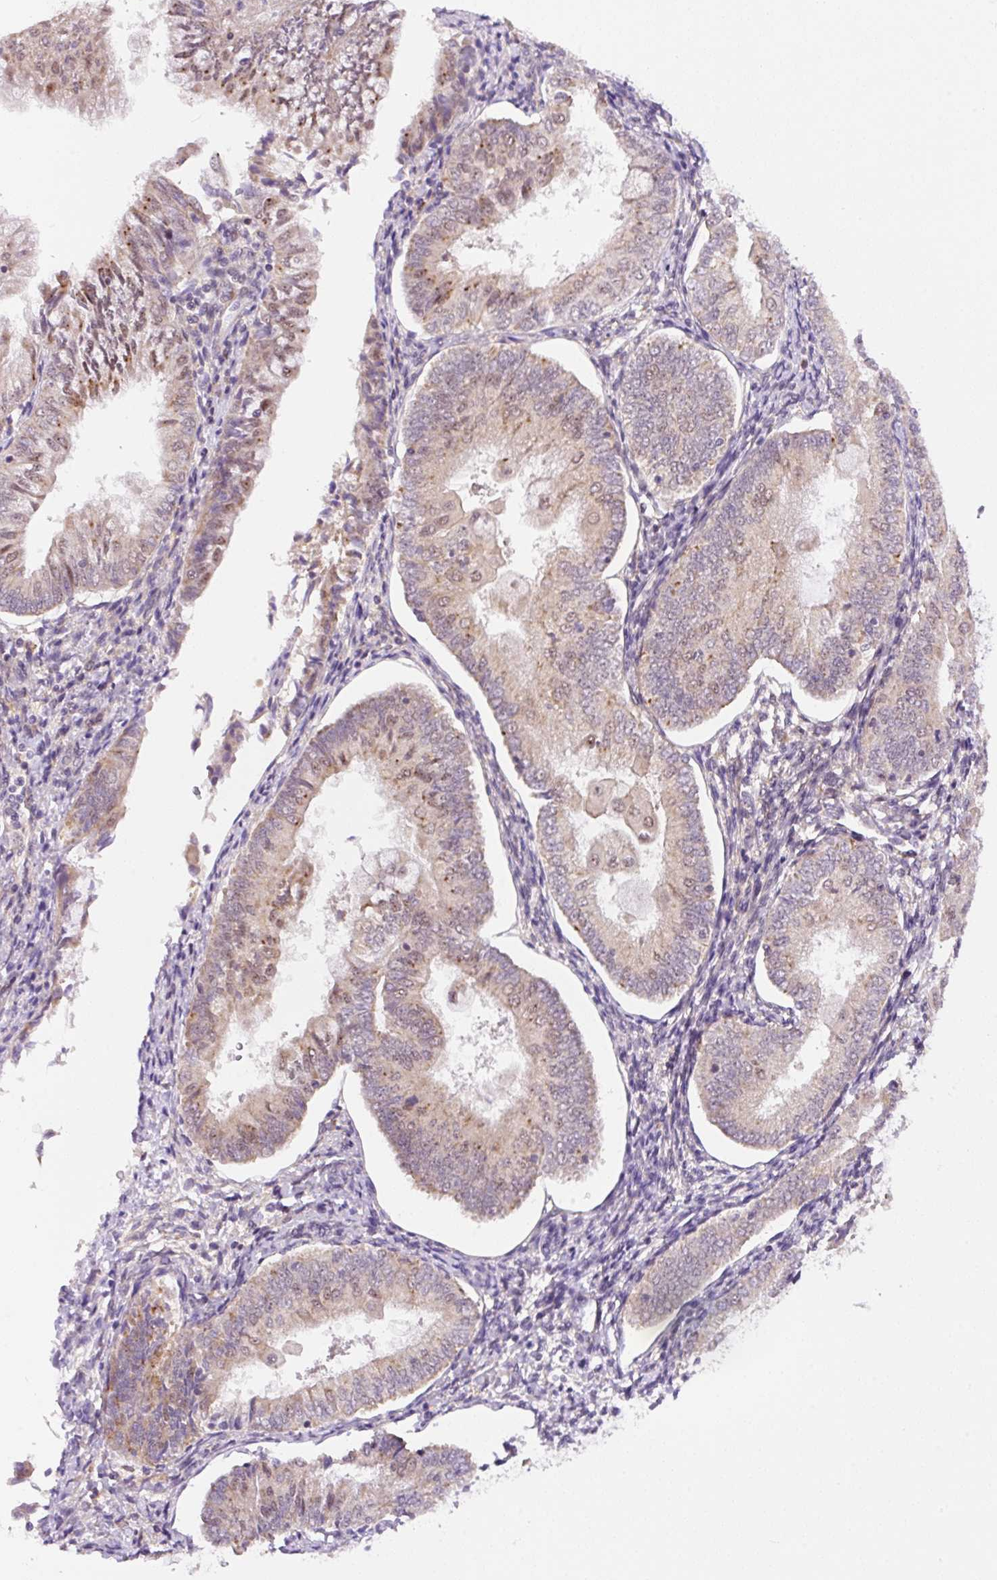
{"staining": {"intensity": "moderate", "quantity": ">75%", "location": "cytoplasmic/membranous,nuclear"}, "tissue": "endometrial cancer", "cell_type": "Tumor cells", "image_type": "cancer", "snomed": [{"axis": "morphology", "description": "Adenocarcinoma, NOS"}, {"axis": "topography", "description": "Endometrium"}], "caption": "High-magnification brightfield microscopy of endometrial adenocarcinoma stained with DAB (3,3'-diaminobenzidine) (brown) and counterstained with hematoxylin (blue). tumor cells exhibit moderate cytoplasmic/membranous and nuclear expression is appreciated in about>75% of cells.", "gene": "CEBPZOS", "patient": {"sex": "female", "age": 55}}